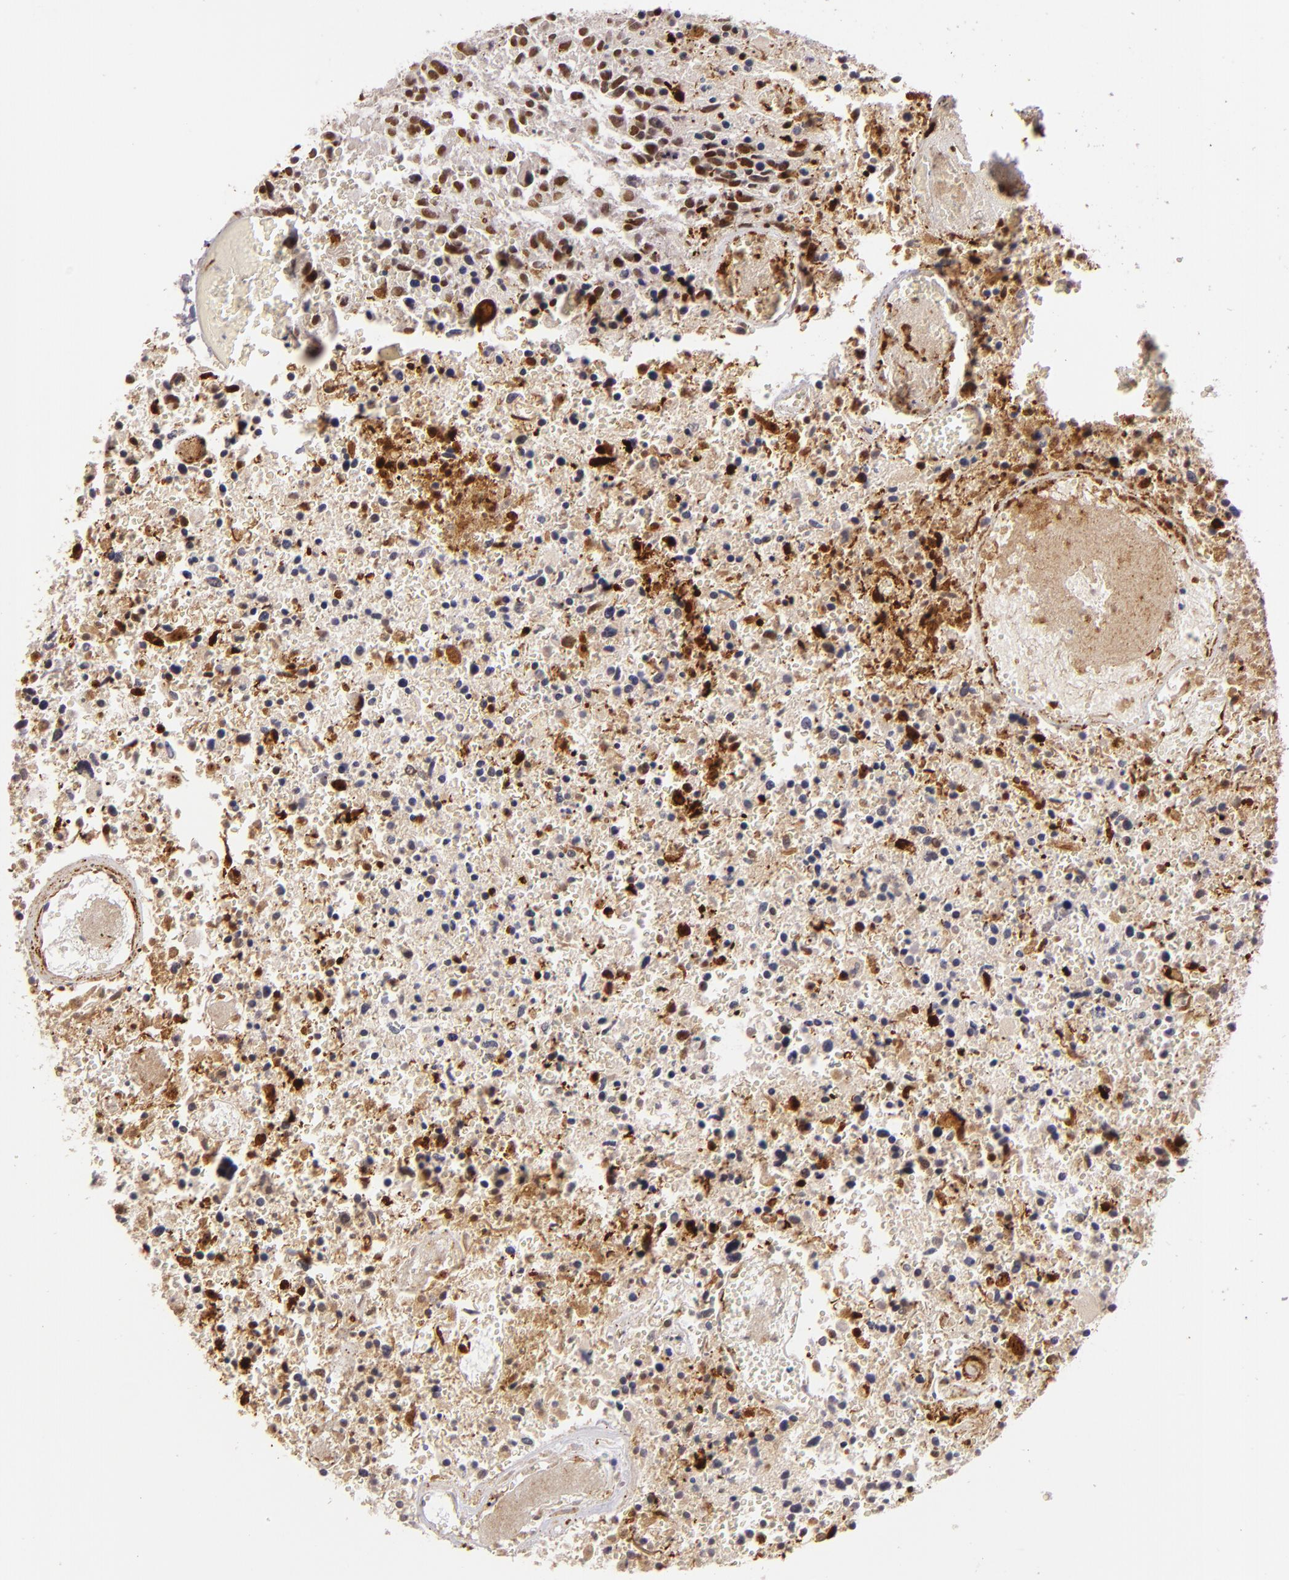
{"staining": {"intensity": "moderate", "quantity": ">75%", "location": "nuclear"}, "tissue": "glioma", "cell_type": "Tumor cells", "image_type": "cancer", "snomed": [{"axis": "morphology", "description": "Glioma, malignant, High grade"}, {"axis": "topography", "description": "Brain"}], "caption": "DAB immunohistochemical staining of glioma demonstrates moderate nuclear protein staining in approximately >75% of tumor cells.", "gene": "RXRG", "patient": {"sex": "male", "age": 72}}